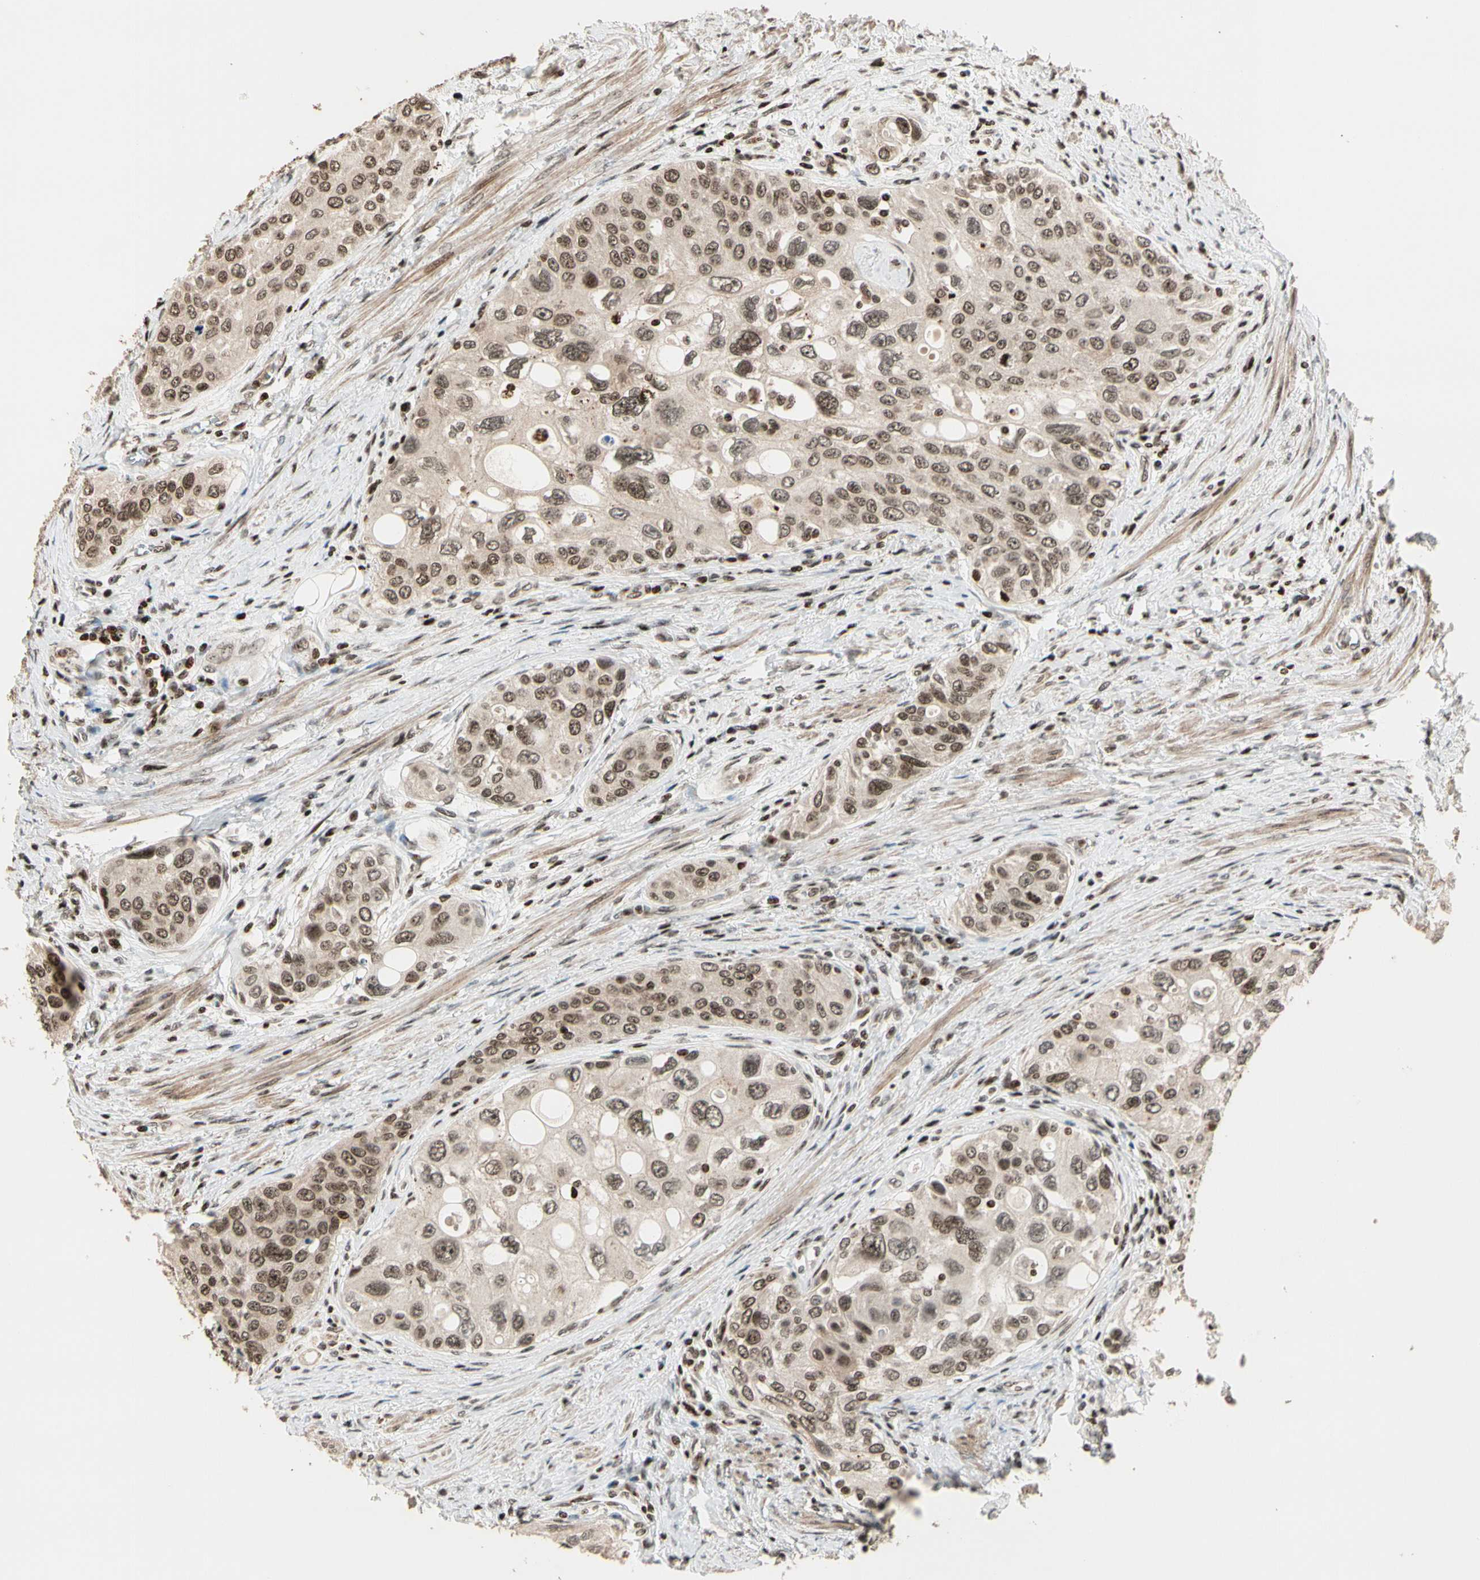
{"staining": {"intensity": "weak", "quantity": ">75%", "location": "nuclear"}, "tissue": "urothelial cancer", "cell_type": "Tumor cells", "image_type": "cancer", "snomed": [{"axis": "morphology", "description": "Urothelial carcinoma, High grade"}, {"axis": "topography", "description": "Urinary bladder"}], "caption": "A photomicrograph of human urothelial cancer stained for a protein shows weak nuclear brown staining in tumor cells. Ihc stains the protein in brown and the nuclei are stained blue.", "gene": "TSHZ3", "patient": {"sex": "female", "age": 56}}